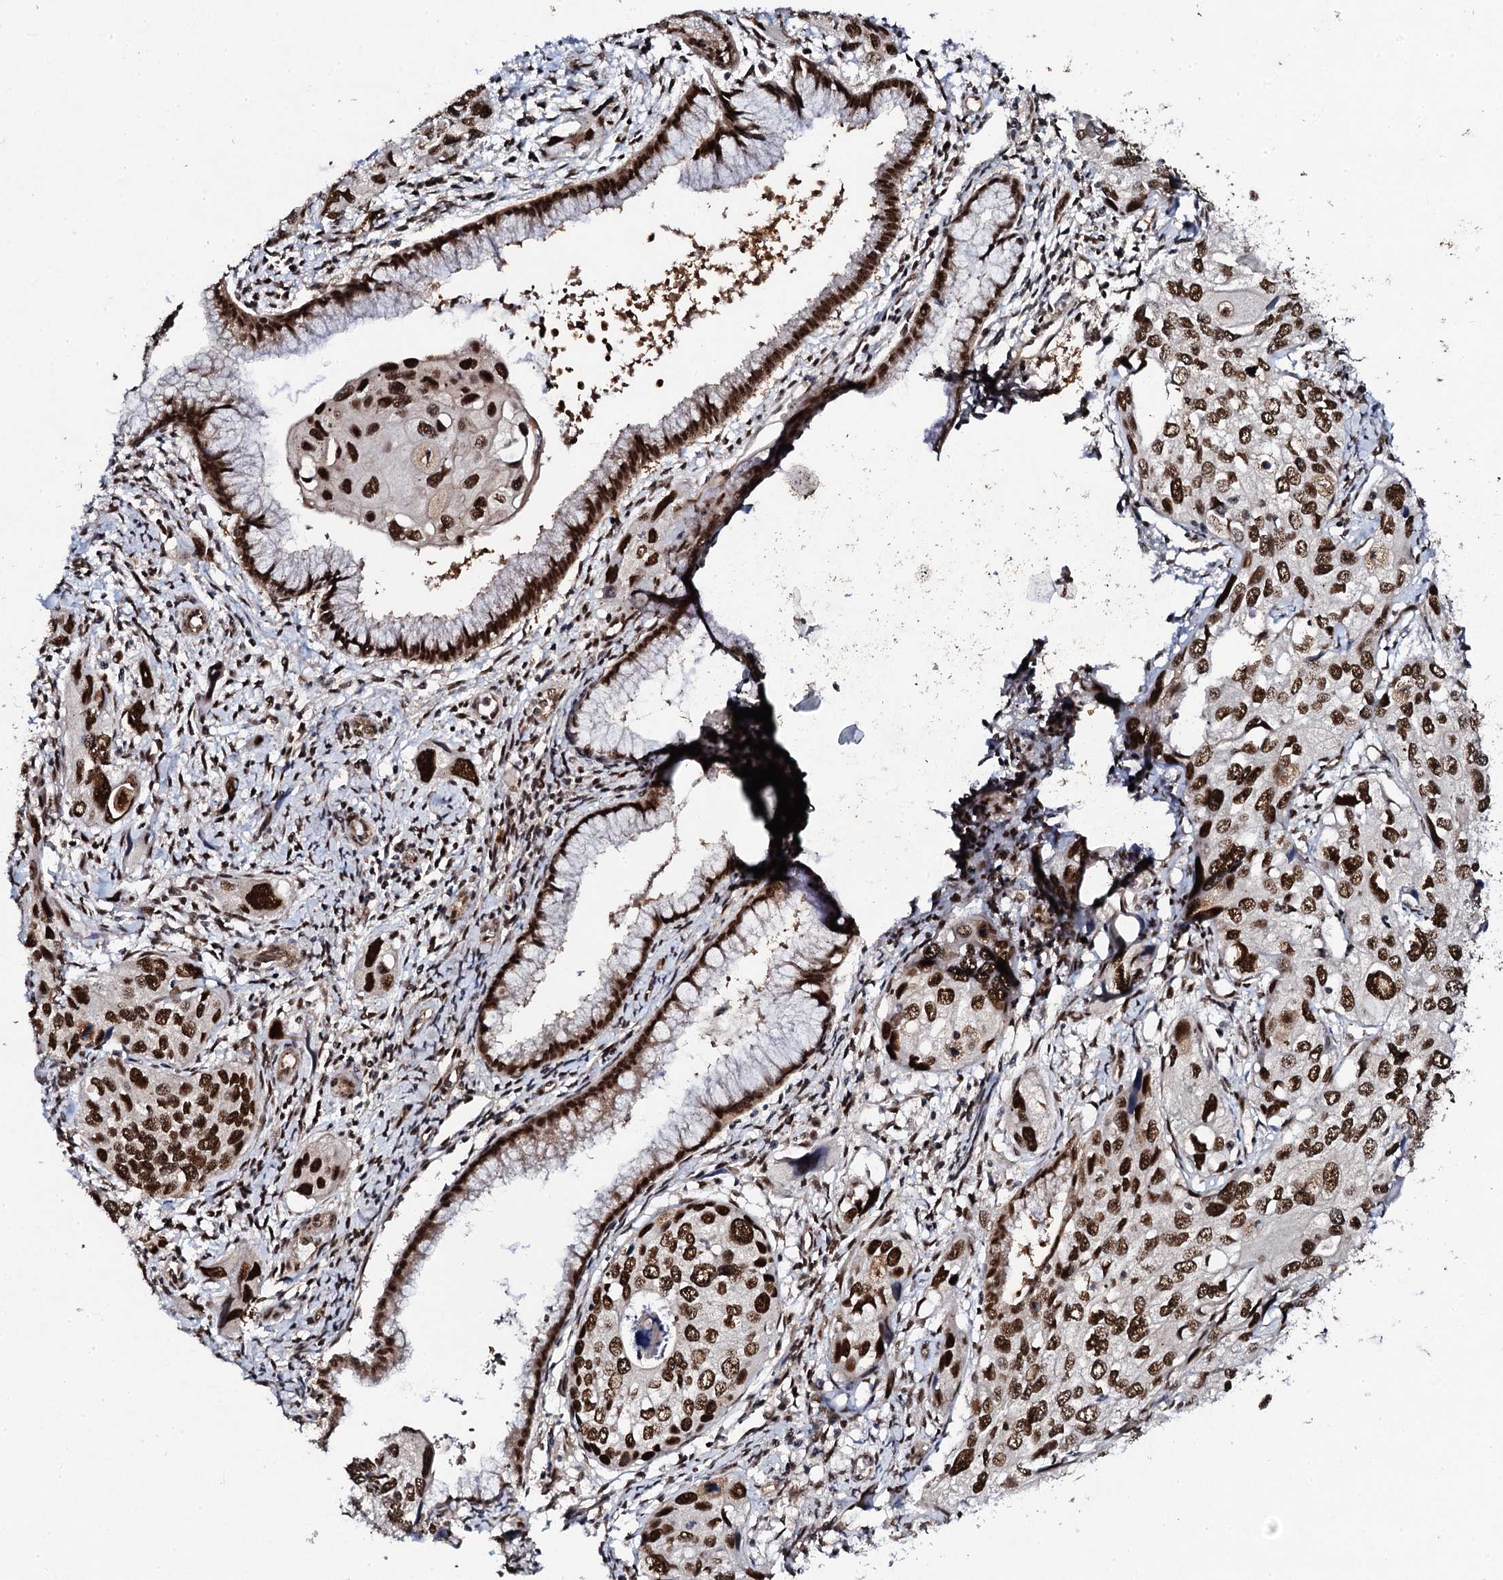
{"staining": {"intensity": "strong", "quantity": ">75%", "location": "nuclear"}, "tissue": "cervical cancer", "cell_type": "Tumor cells", "image_type": "cancer", "snomed": [{"axis": "morphology", "description": "Squamous cell carcinoma, NOS"}, {"axis": "topography", "description": "Cervix"}], "caption": "IHC of human cervical squamous cell carcinoma reveals high levels of strong nuclear staining in about >75% of tumor cells. (brown staining indicates protein expression, while blue staining denotes nuclei).", "gene": "CSTF3", "patient": {"sex": "female", "age": 55}}